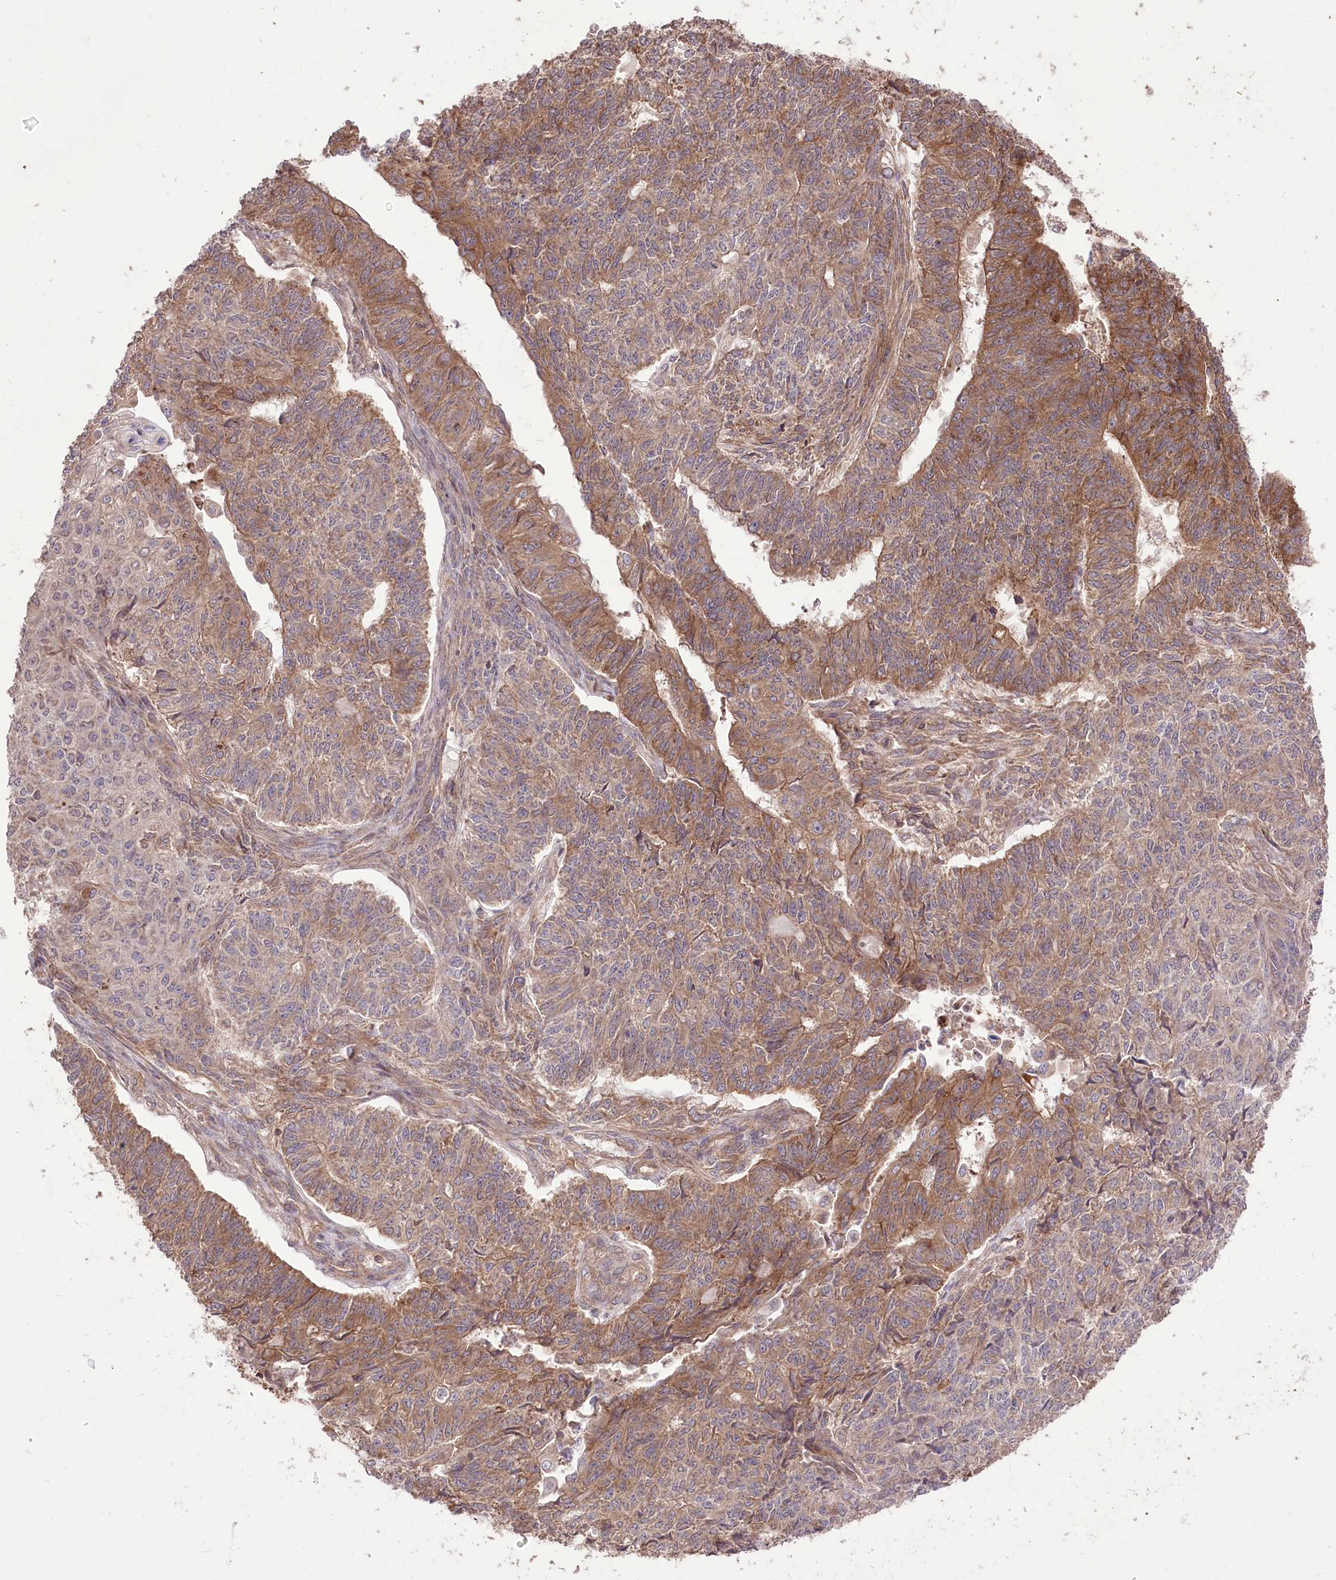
{"staining": {"intensity": "moderate", "quantity": ">75%", "location": "cytoplasmic/membranous"}, "tissue": "endometrial cancer", "cell_type": "Tumor cells", "image_type": "cancer", "snomed": [{"axis": "morphology", "description": "Adenocarcinoma, NOS"}, {"axis": "topography", "description": "Endometrium"}], "caption": "The image demonstrates a brown stain indicating the presence of a protein in the cytoplasmic/membranous of tumor cells in endometrial adenocarcinoma.", "gene": "XYLB", "patient": {"sex": "female", "age": 32}}